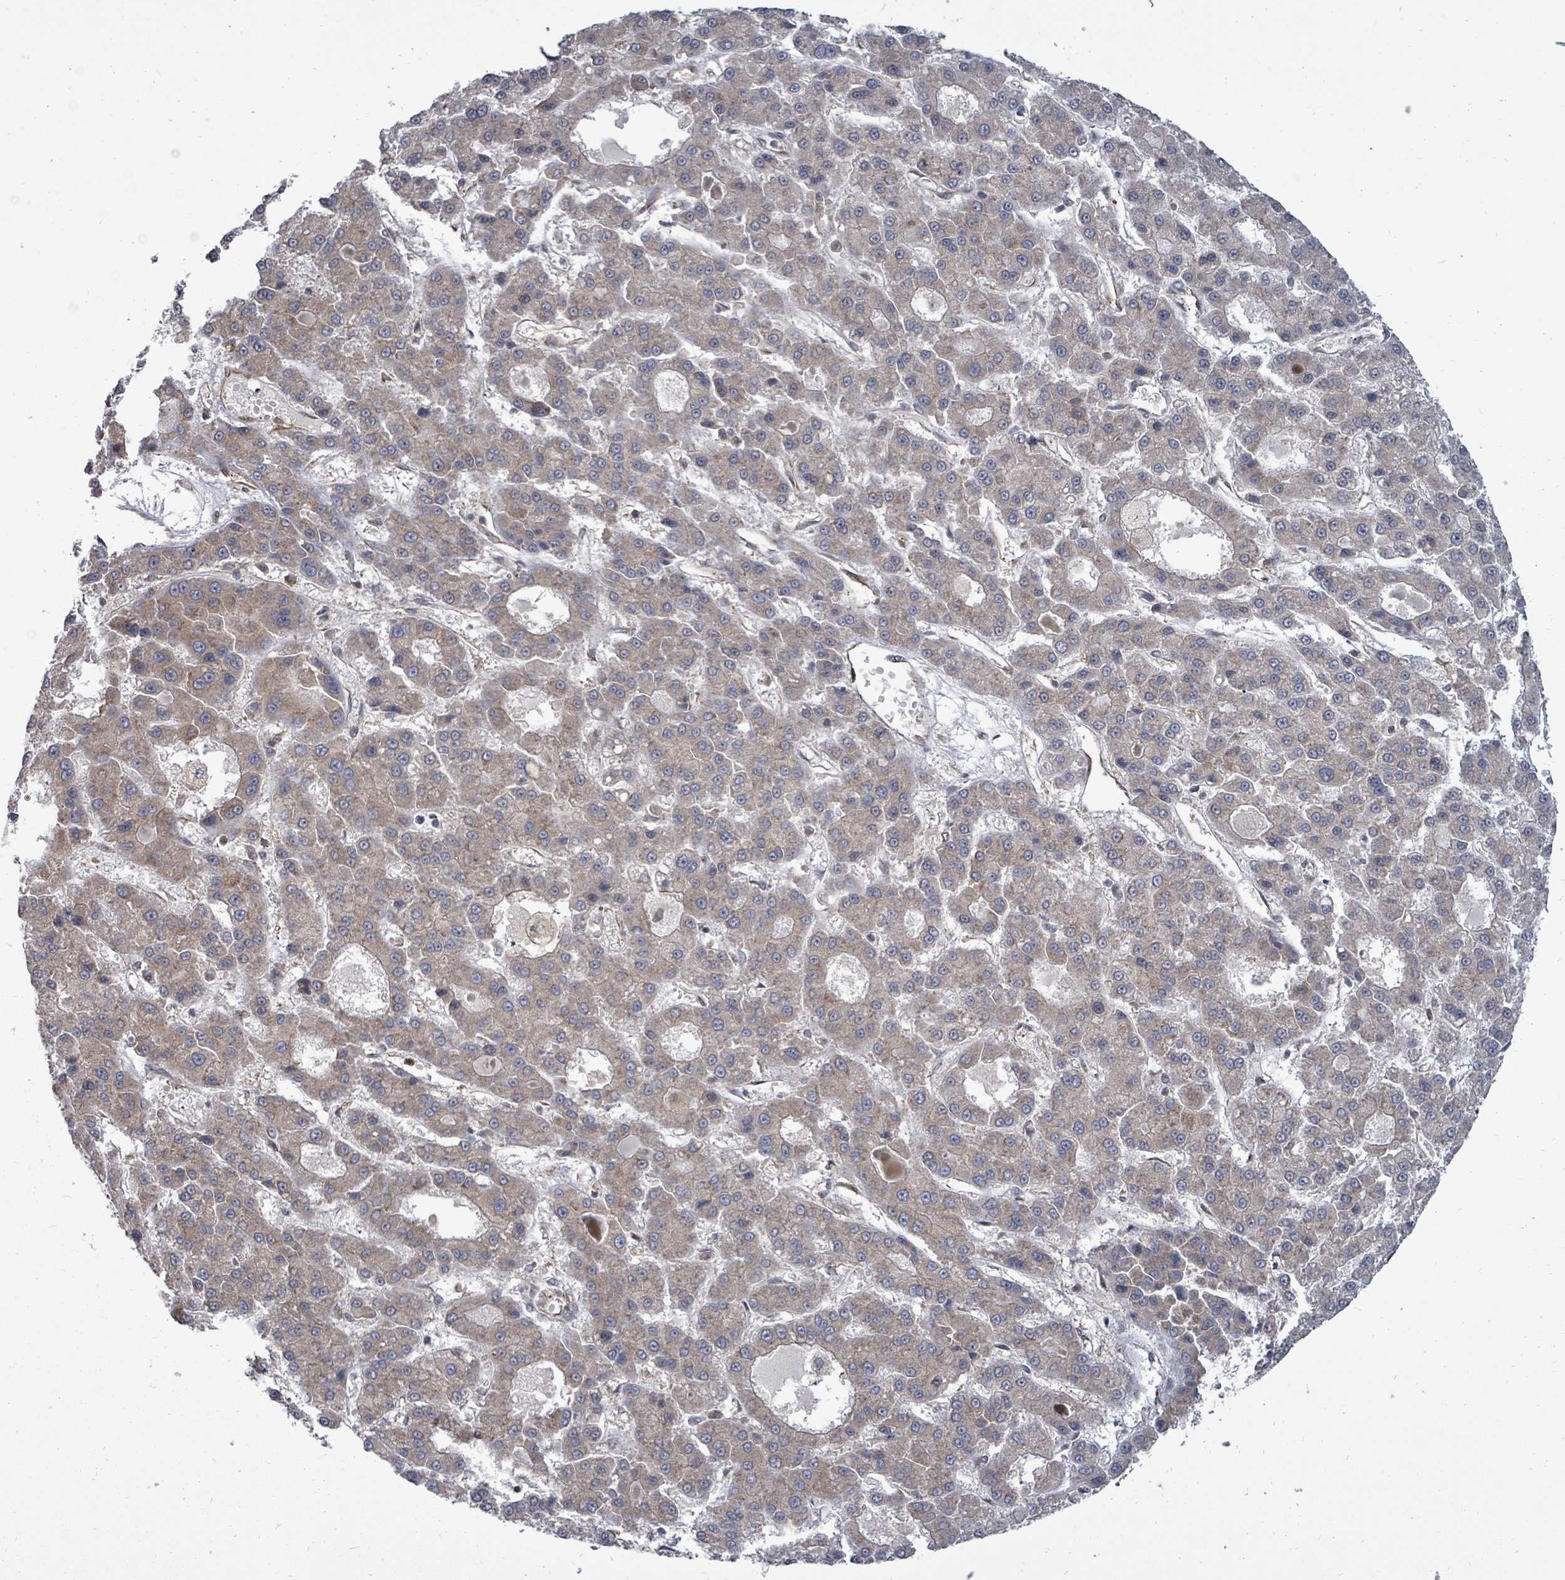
{"staining": {"intensity": "moderate", "quantity": "25%-75%", "location": "cytoplasmic/membranous"}, "tissue": "liver cancer", "cell_type": "Tumor cells", "image_type": "cancer", "snomed": [{"axis": "morphology", "description": "Carcinoma, Hepatocellular, NOS"}, {"axis": "topography", "description": "Liver"}], "caption": "The histopathology image shows a brown stain indicating the presence of a protein in the cytoplasmic/membranous of tumor cells in liver cancer (hepatocellular carcinoma). (DAB = brown stain, brightfield microscopy at high magnification).", "gene": "EIF3C", "patient": {"sex": "male", "age": 70}}